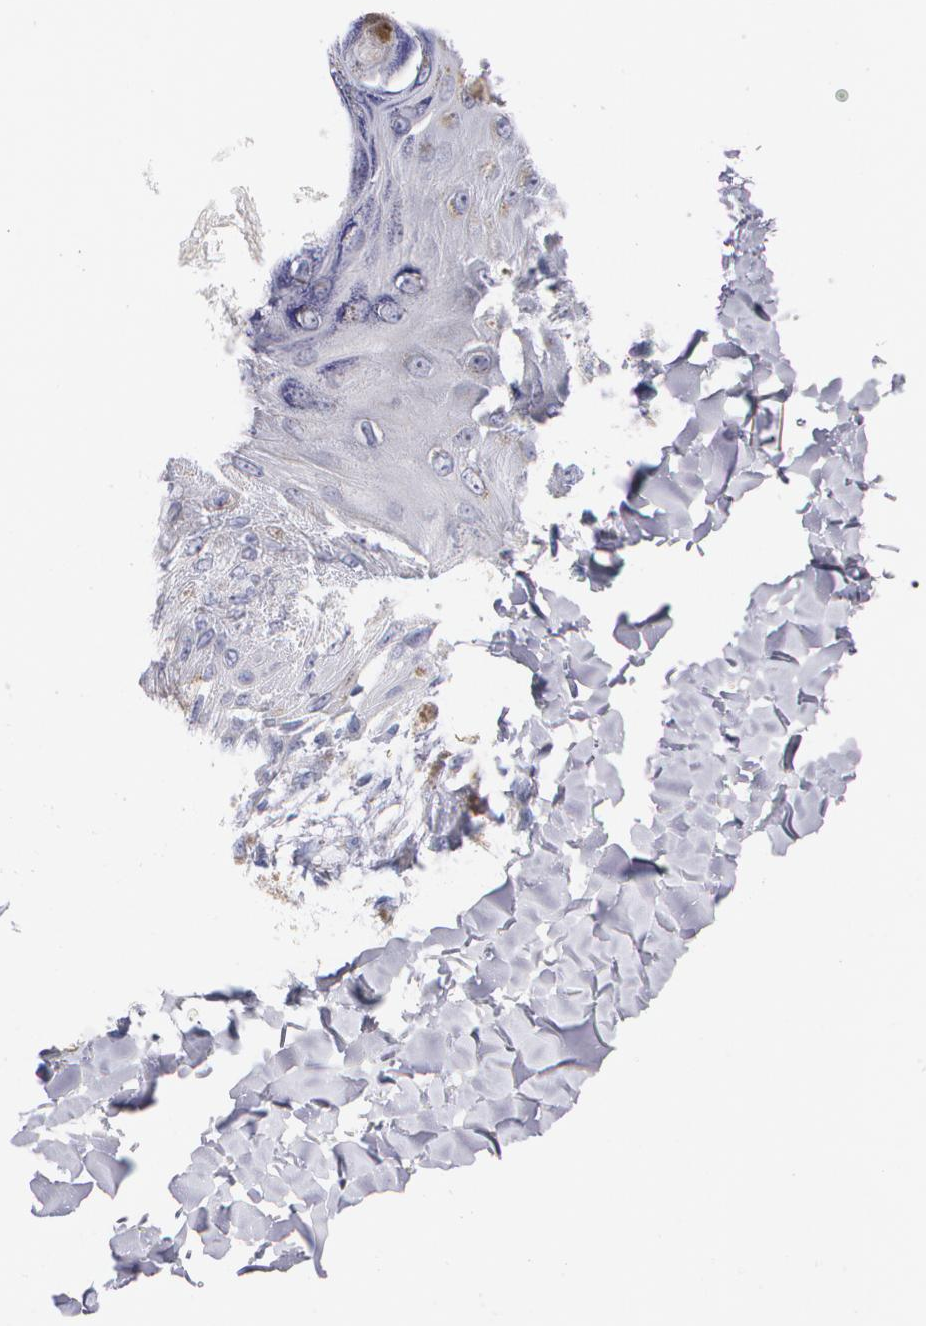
{"staining": {"intensity": "weak", "quantity": "<25%", "location": "cytoplasmic/membranous"}, "tissue": "melanoma", "cell_type": "Tumor cells", "image_type": "cancer", "snomed": [{"axis": "morphology", "description": "Malignant melanoma, NOS"}, {"axis": "topography", "description": "Skin"}], "caption": "Immunohistochemical staining of human malignant melanoma demonstrates no significant staining in tumor cells. (Brightfield microscopy of DAB (3,3'-diaminobenzidine) IHC at high magnification).", "gene": "HMMR", "patient": {"sex": "female", "age": 82}}